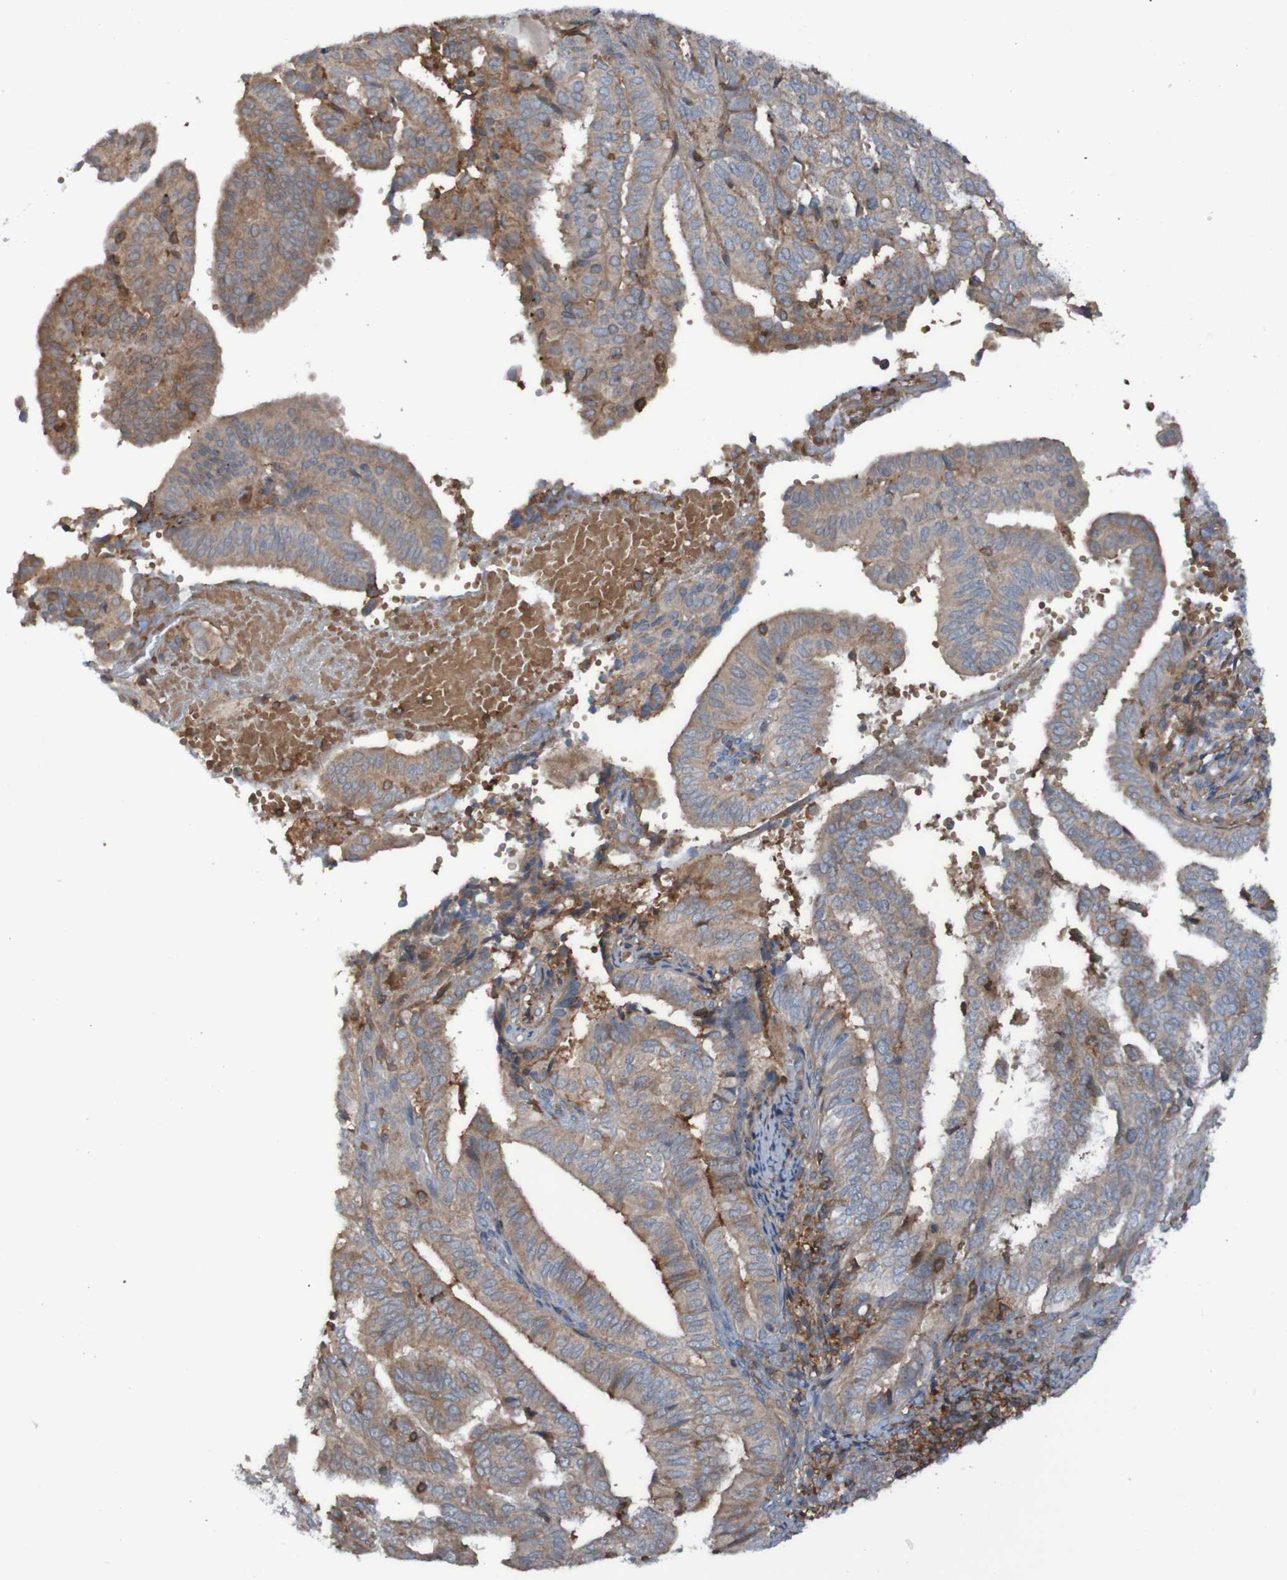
{"staining": {"intensity": "moderate", "quantity": "25%-75%", "location": "cytoplasmic/membranous"}, "tissue": "endometrial cancer", "cell_type": "Tumor cells", "image_type": "cancer", "snomed": [{"axis": "morphology", "description": "Adenocarcinoma, NOS"}, {"axis": "topography", "description": "Endometrium"}], "caption": "Endometrial adenocarcinoma stained for a protein (brown) demonstrates moderate cytoplasmic/membranous positive expression in about 25%-75% of tumor cells.", "gene": "PDGFB", "patient": {"sex": "female", "age": 58}}